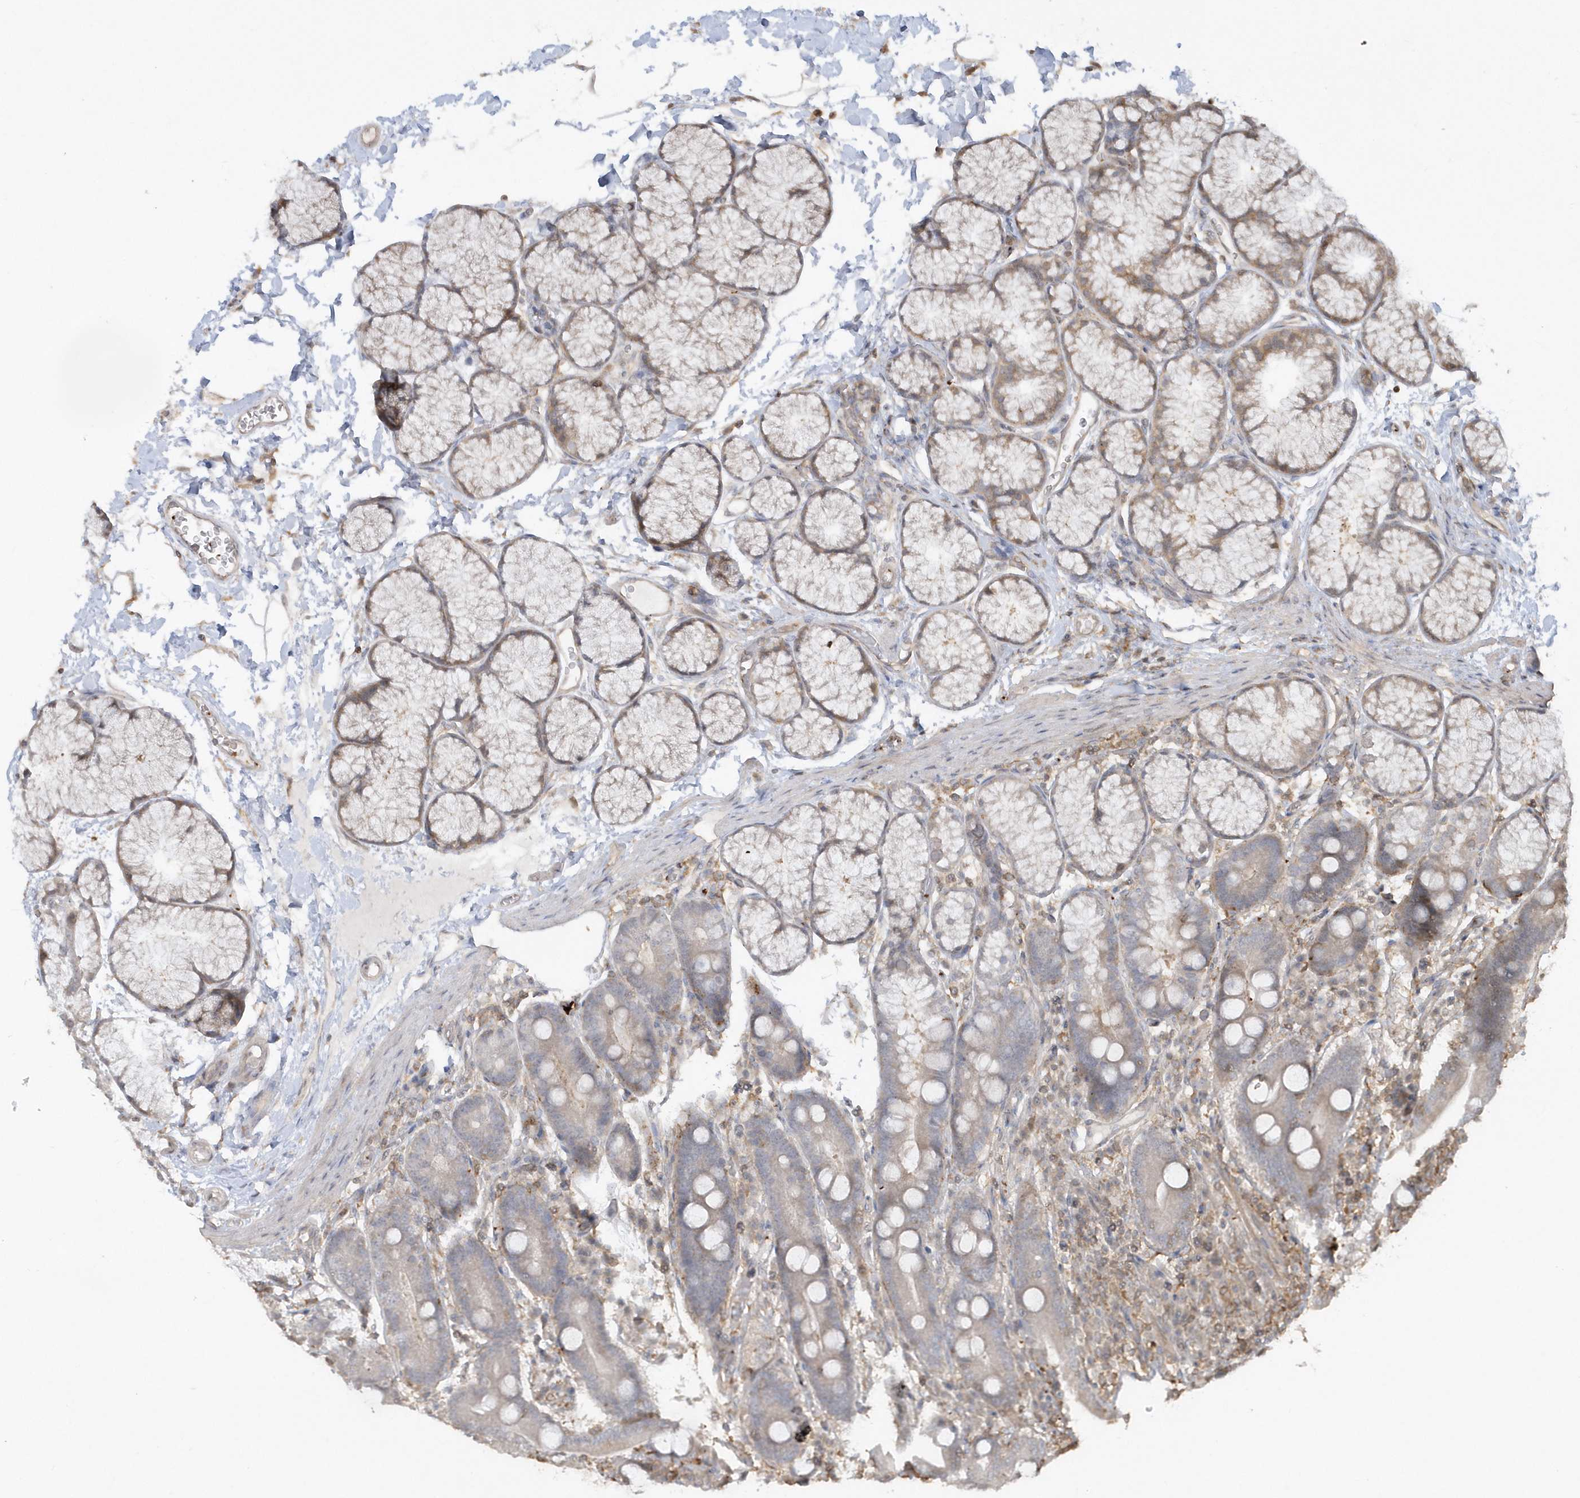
{"staining": {"intensity": "weak", "quantity": "25%-75%", "location": "cytoplasmic/membranous"}, "tissue": "duodenum", "cell_type": "Glandular cells", "image_type": "normal", "snomed": [{"axis": "morphology", "description": "Normal tissue, NOS"}, {"axis": "topography", "description": "Duodenum"}], "caption": "This is an image of immunohistochemistry staining of benign duodenum, which shows weak staining in the cytoplasmic/membranous of glandular cells.", "gene": "BSN", "patient": {"sex": "male", "age": 35}}